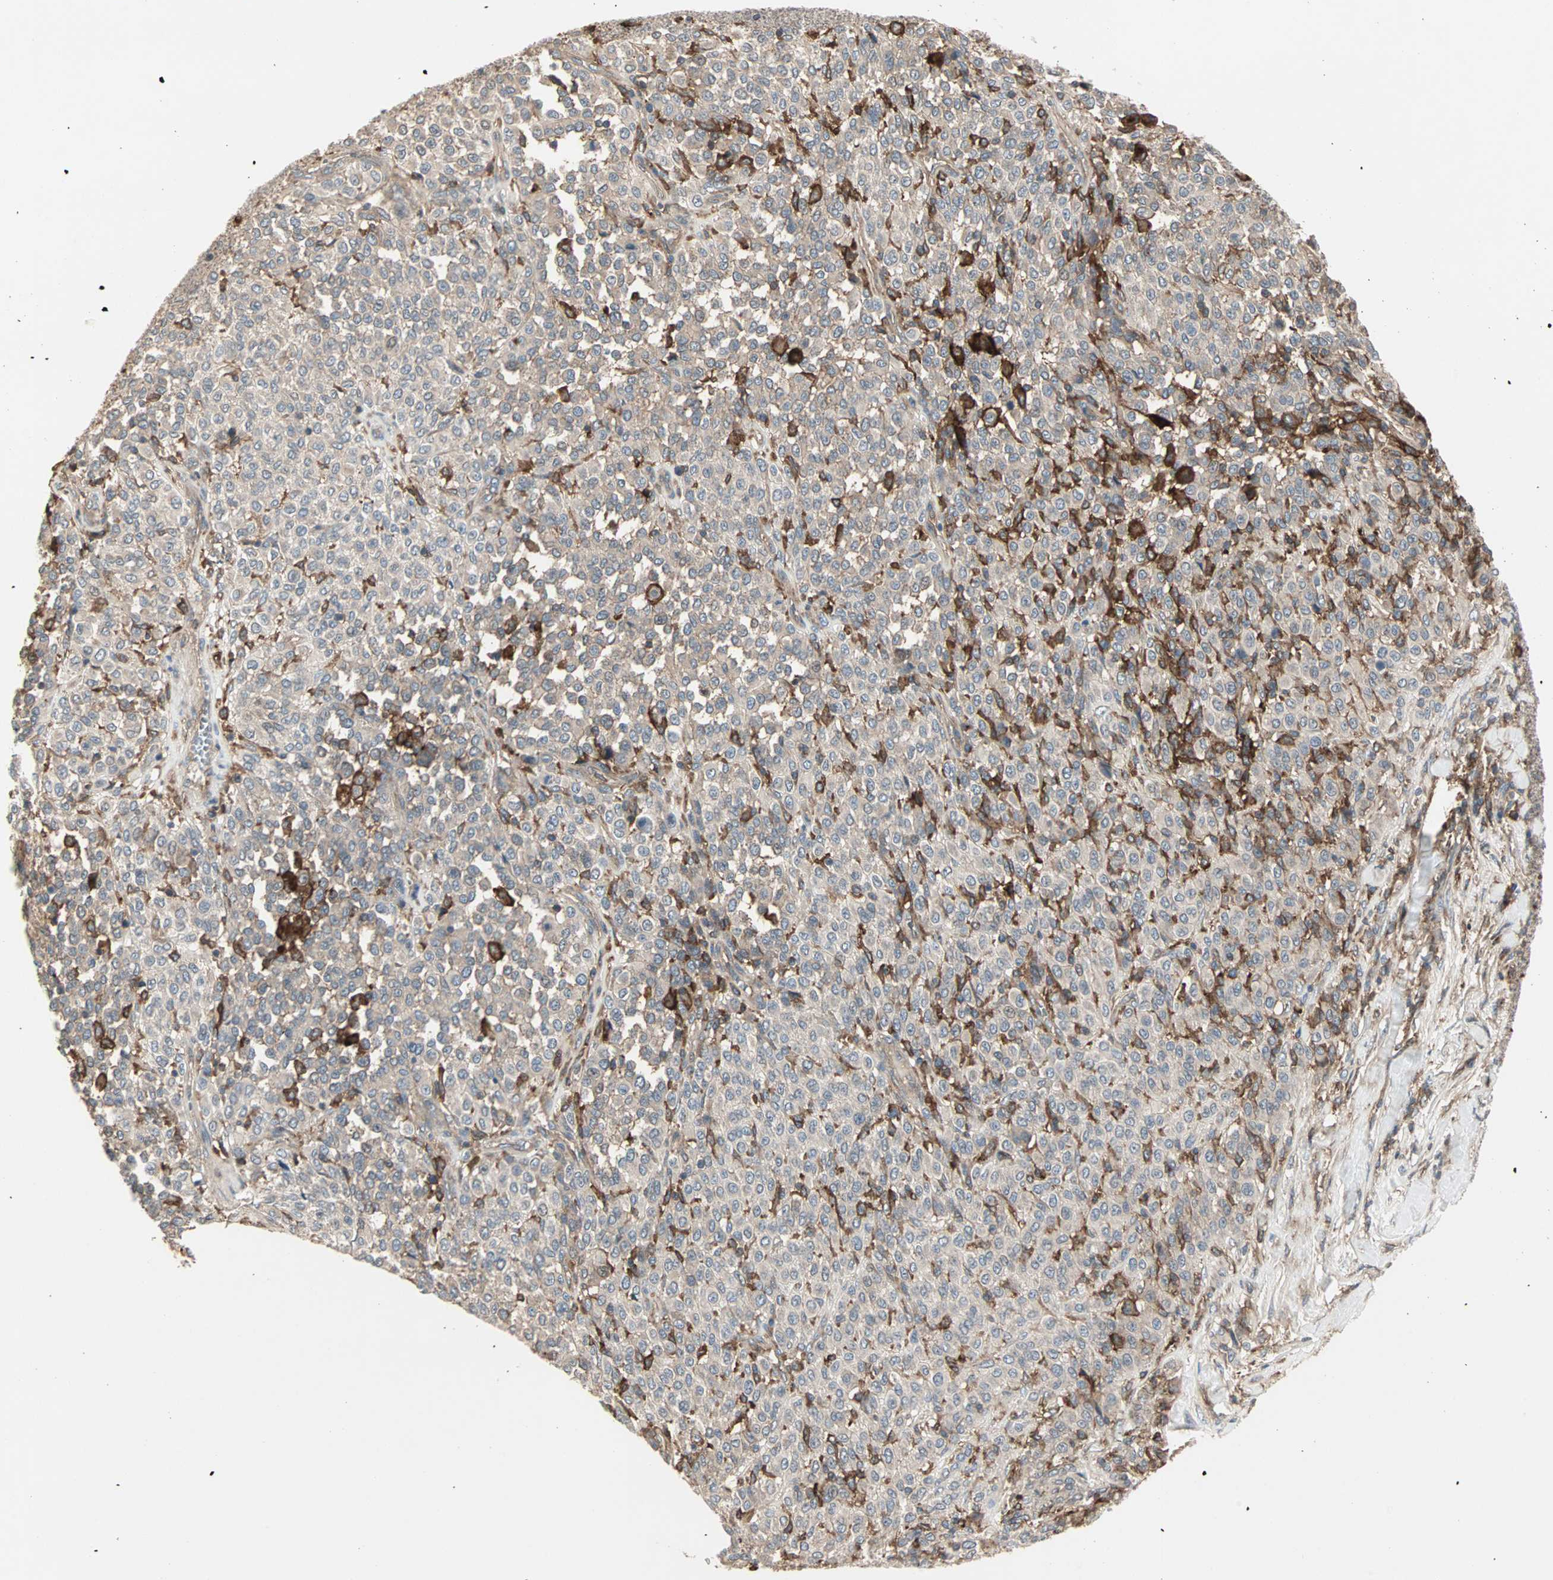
{"staining": {"intensity": "weak", "quantity": ">75%", "location": "cytoplasmic/membranous"}, "tissue": "melanoma", "cell_type": "Tumor cells", "image_type": "cancer", "snomed": [{"axis": "morphology", "description": "Malignant melanoma, Metastatic site"}, {"axis": "topography", "description": "Pancreas"}], "caption": "This photomicrograph reveals melanoma stained with IHC to label a protein in brown. The cytoplasmic/membranous of tumor cells show weak positivity for the protein. Nuclei are counter-stained blue.", "gene": "GNAI2", "patient": {"sex": "female", "age": 30}}